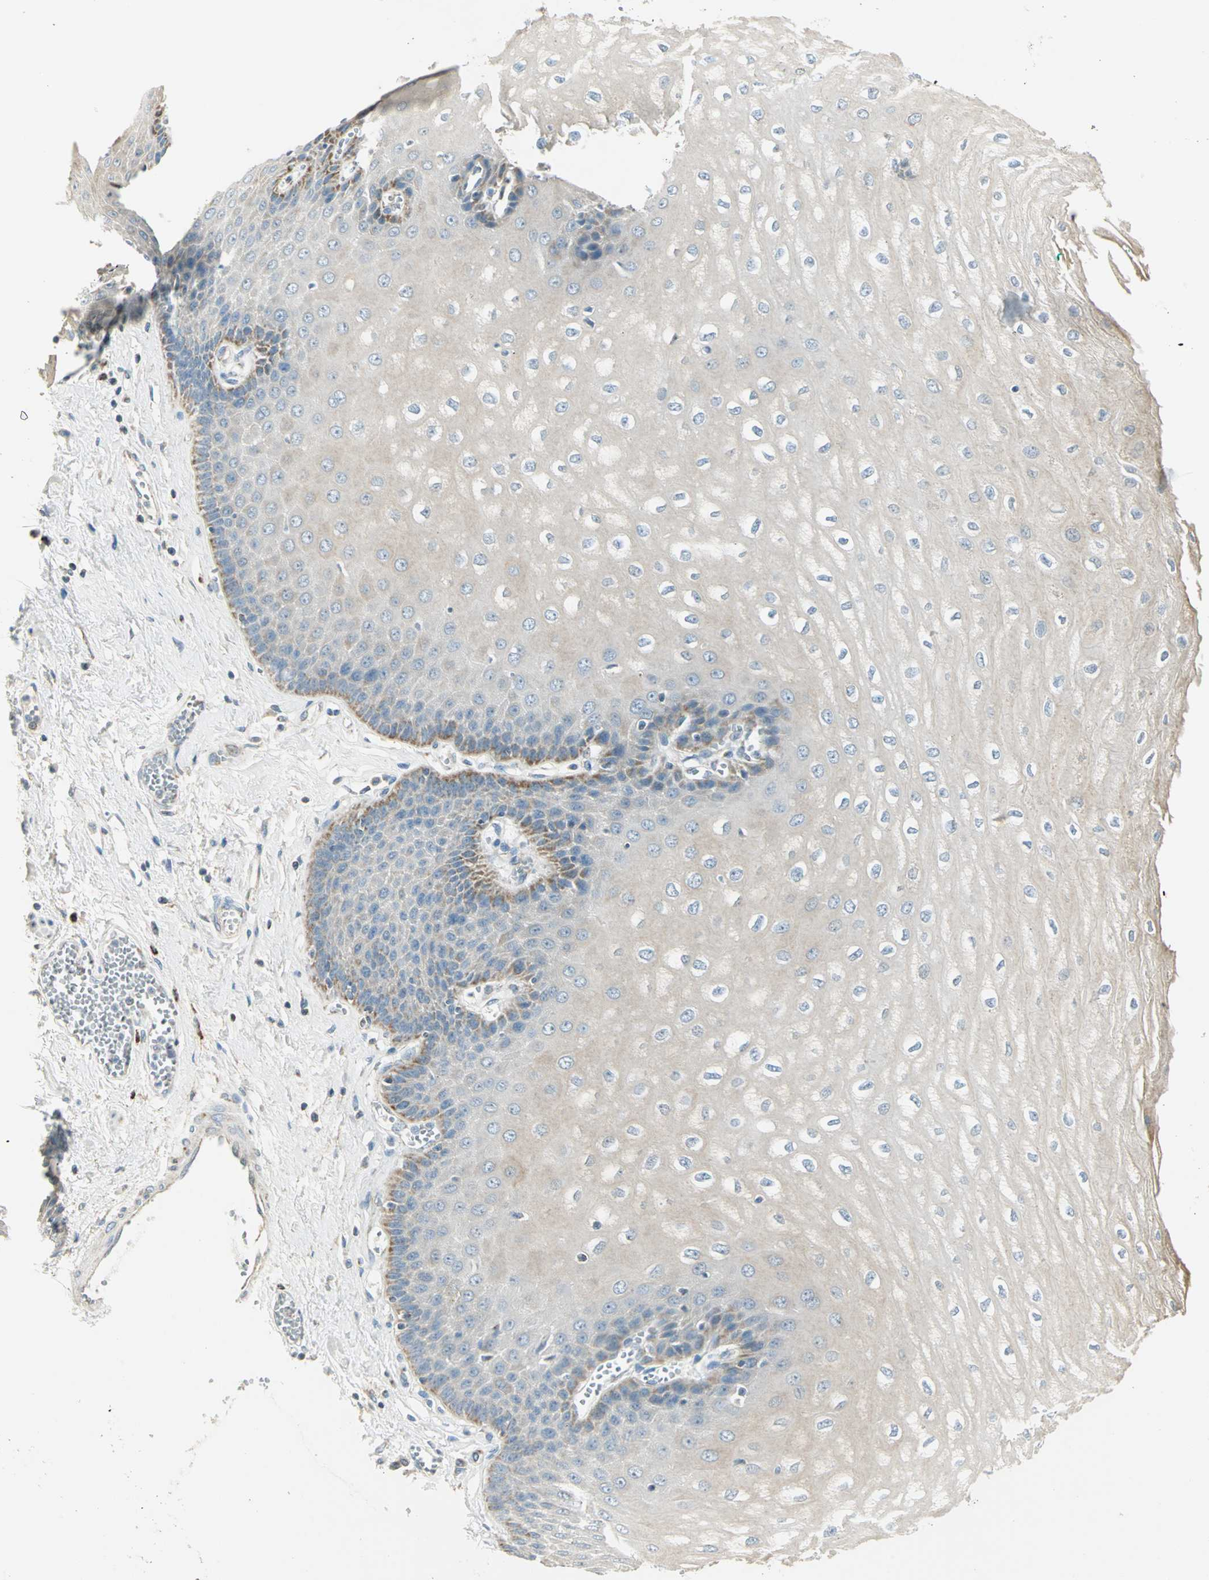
{"staining": {"intensity": "moderate", "quantity": "<25%", "location": "cytoplasmic/membranous"}, "tissue": "esophagus", "cell_type": "Squamous epithelial cells", "image_type": "normal", "snomed": [{"axis": "morphology", "description": "Normal tissue, NOS"}, {"axis": "topography", "description": "Esophagus"}], "caption": "High-power microscopy captured an immunohistochemistry histopathology image of unremarkable esophagus, revealing moderate cytoplasmic/membranous positivity in about <25% of squamous epithelial cells.", "gene": "ACADM", "patient": {"sex": "male", "age": 60}}